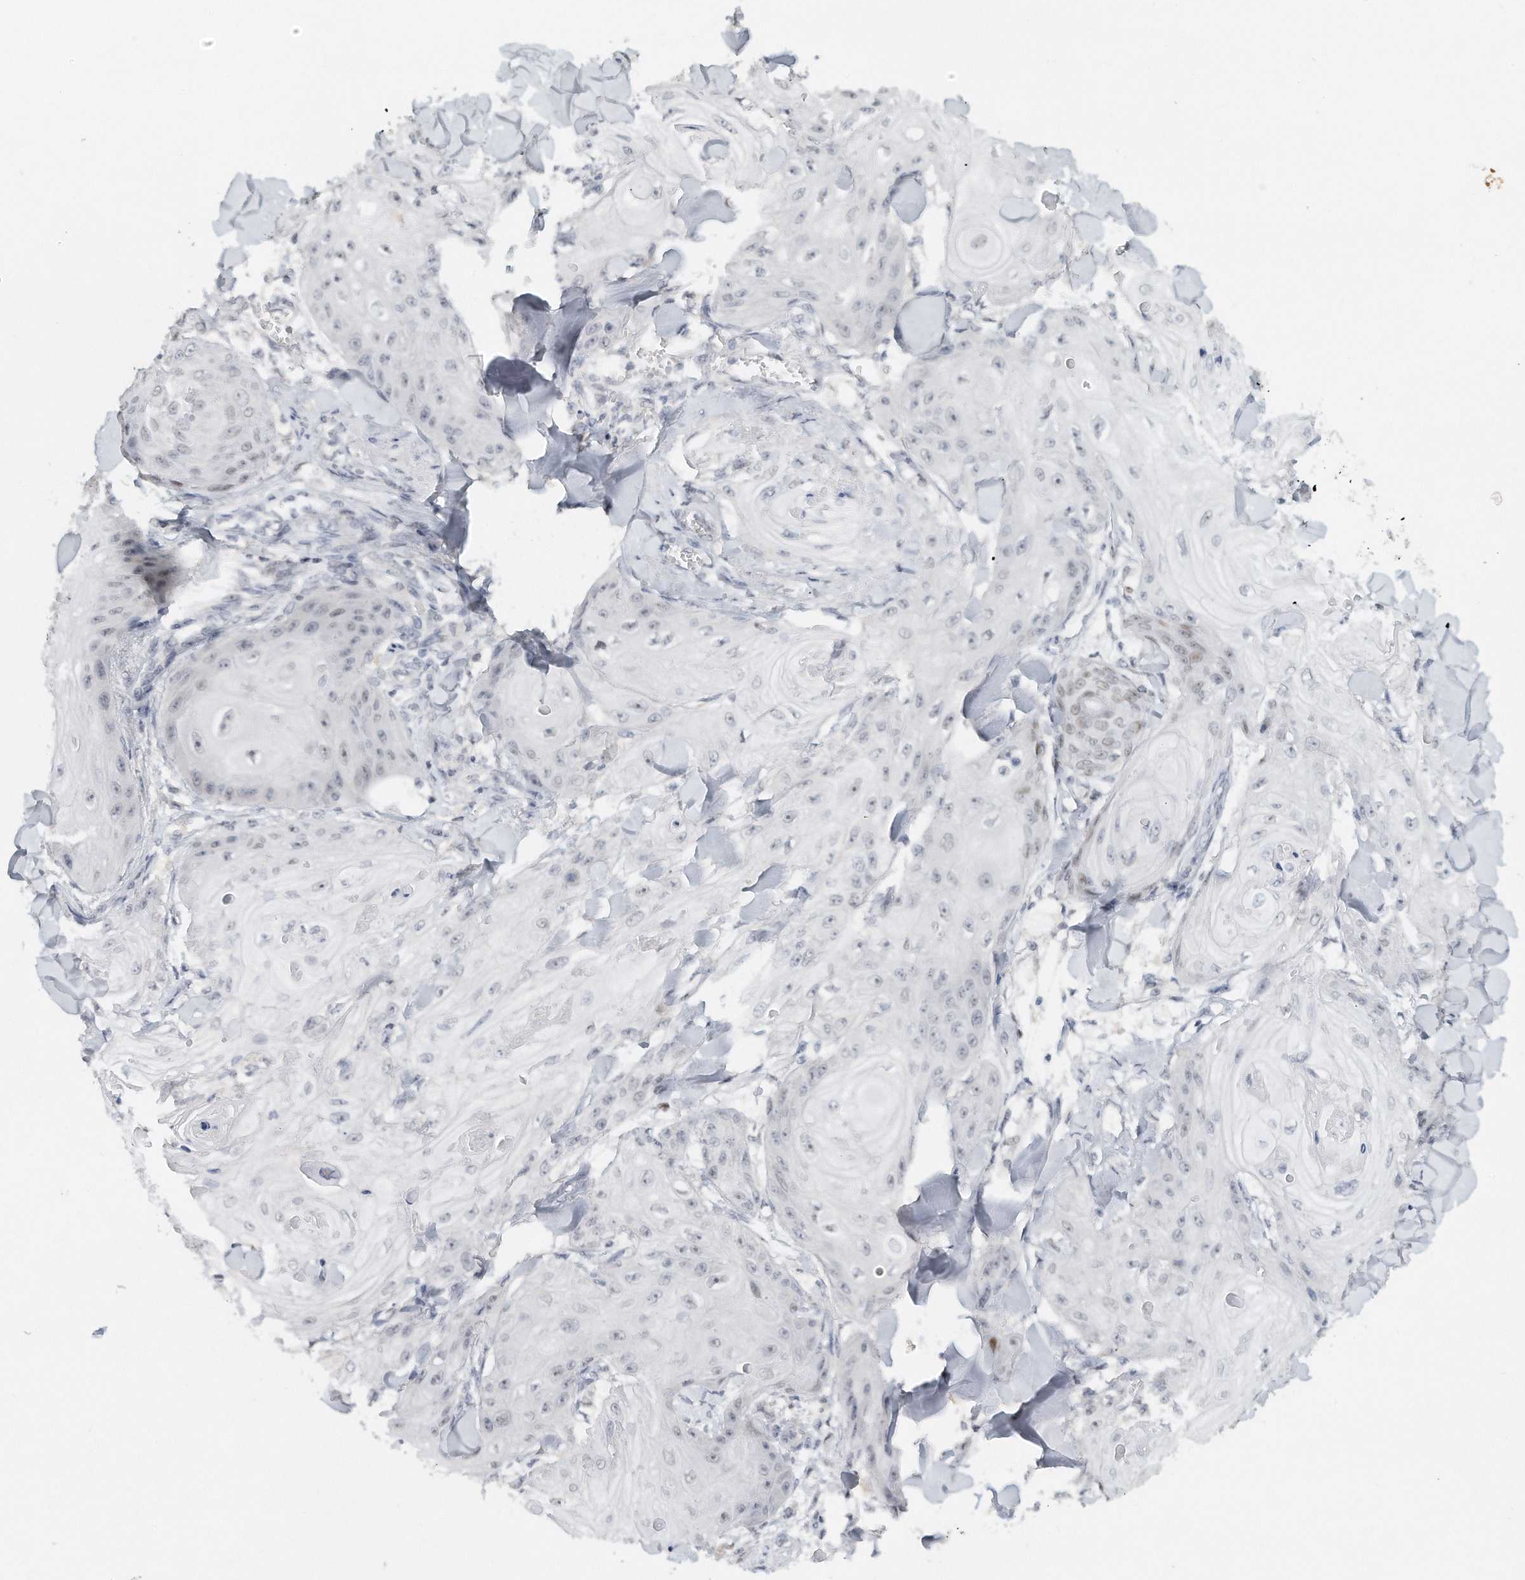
{"staining": {"intensity": "negative", "quantity": "none", "location": "none"}, "tissue": "skin cancer", "cell_type": "Tumor cells", "image_type": "cancer", "snomed": [{"axis": "morphology", "description": "Squamous cell carcinoma, NOS"}, {"axis": "topography", "description": "Skin"}], "caption": "This is an immunohistochemistry histopathology image of human squamous cell carcinoma (skin). There is no positivity in tumor cells.", "gene": "DDX43", "patient": {"sex": "male", "age": 74}}